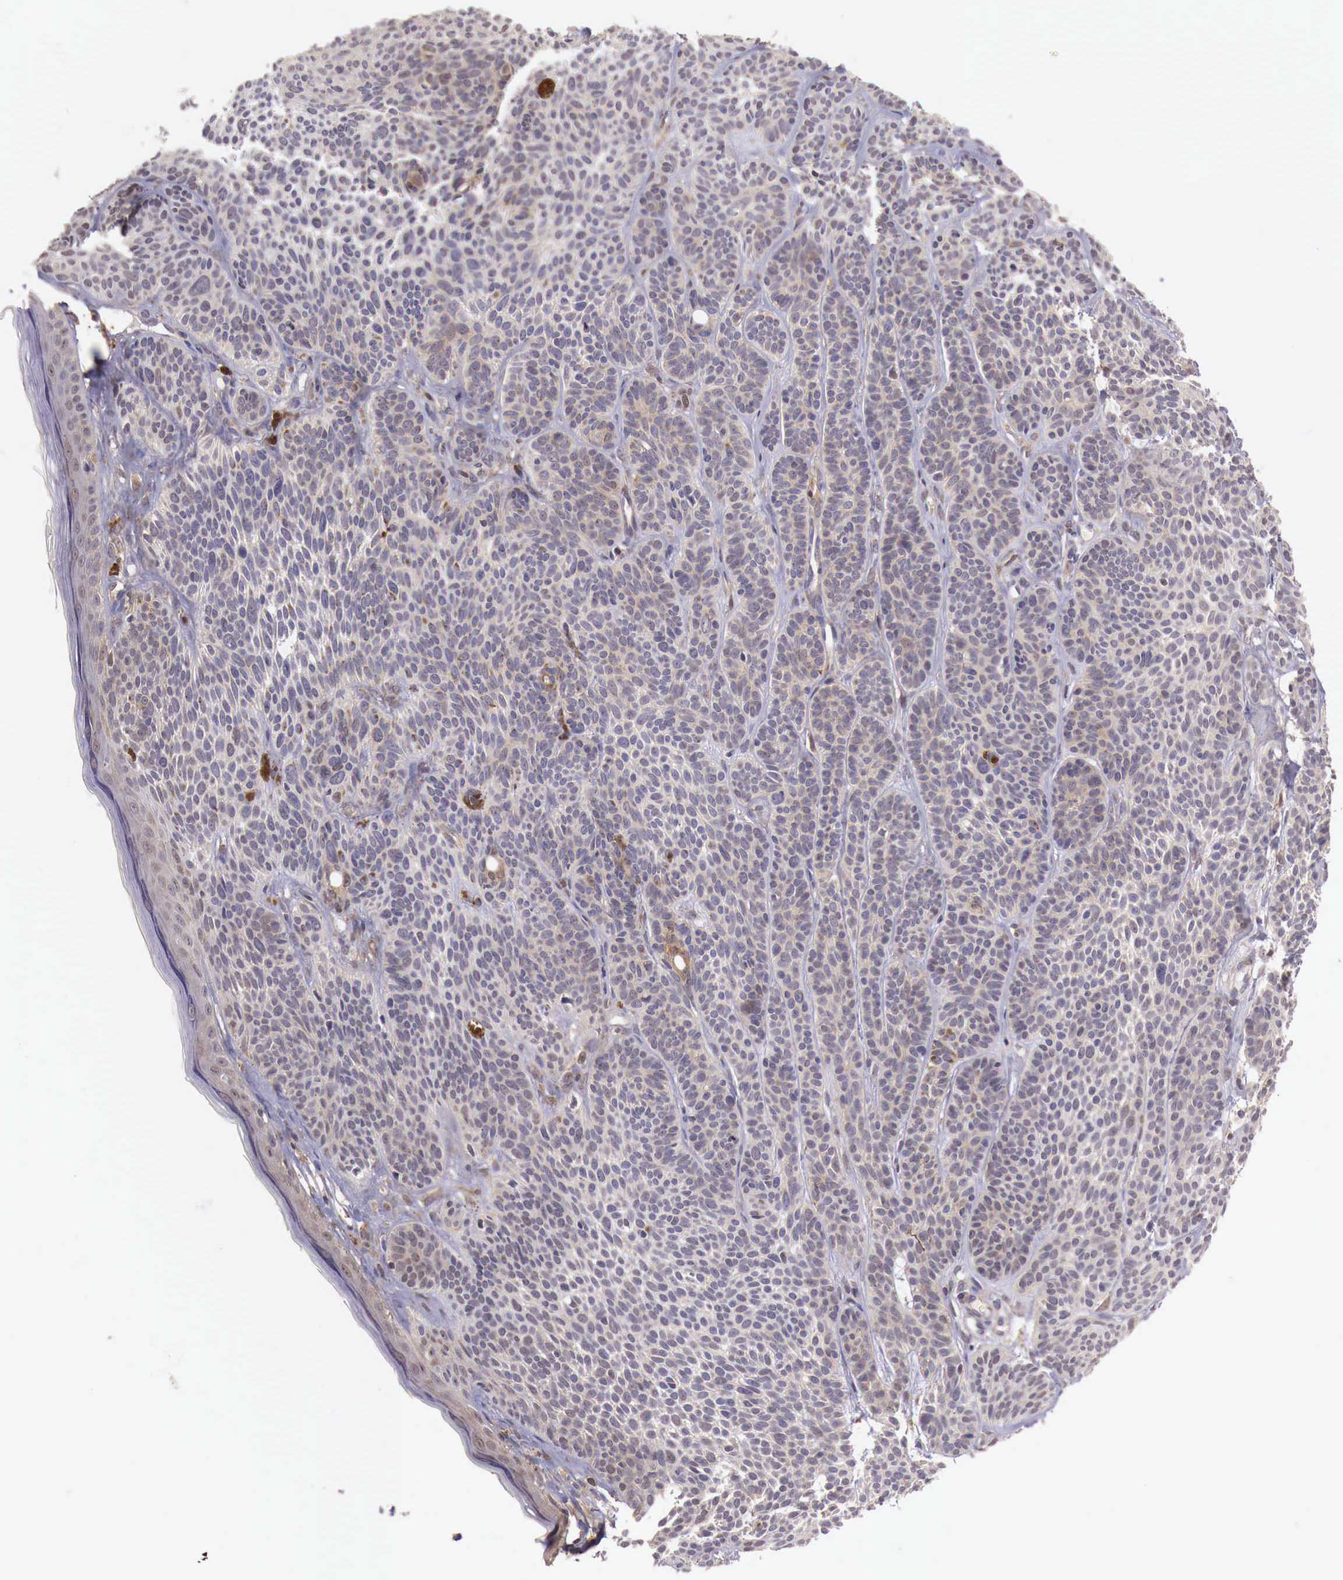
{"staining": {"intensity": "weak", "quantity": ">75%", "location": "cytoplasmic/membranous"}, "tissue": "skin cancer", "cell_type": "Tumor cells", "image_type": "cancer", "snomed": [{"axis": "morphology", "description": "Basal cell carcinoma"}, {"axis": "topography", "description": "Skin"}], "caption": "Weak cytoplasmic/membranous protein expression is appreciated in about >75% of tumor cells in skin cancer.", "gene": "GAB2", "patient": {"sex": "female", "age": 62}}